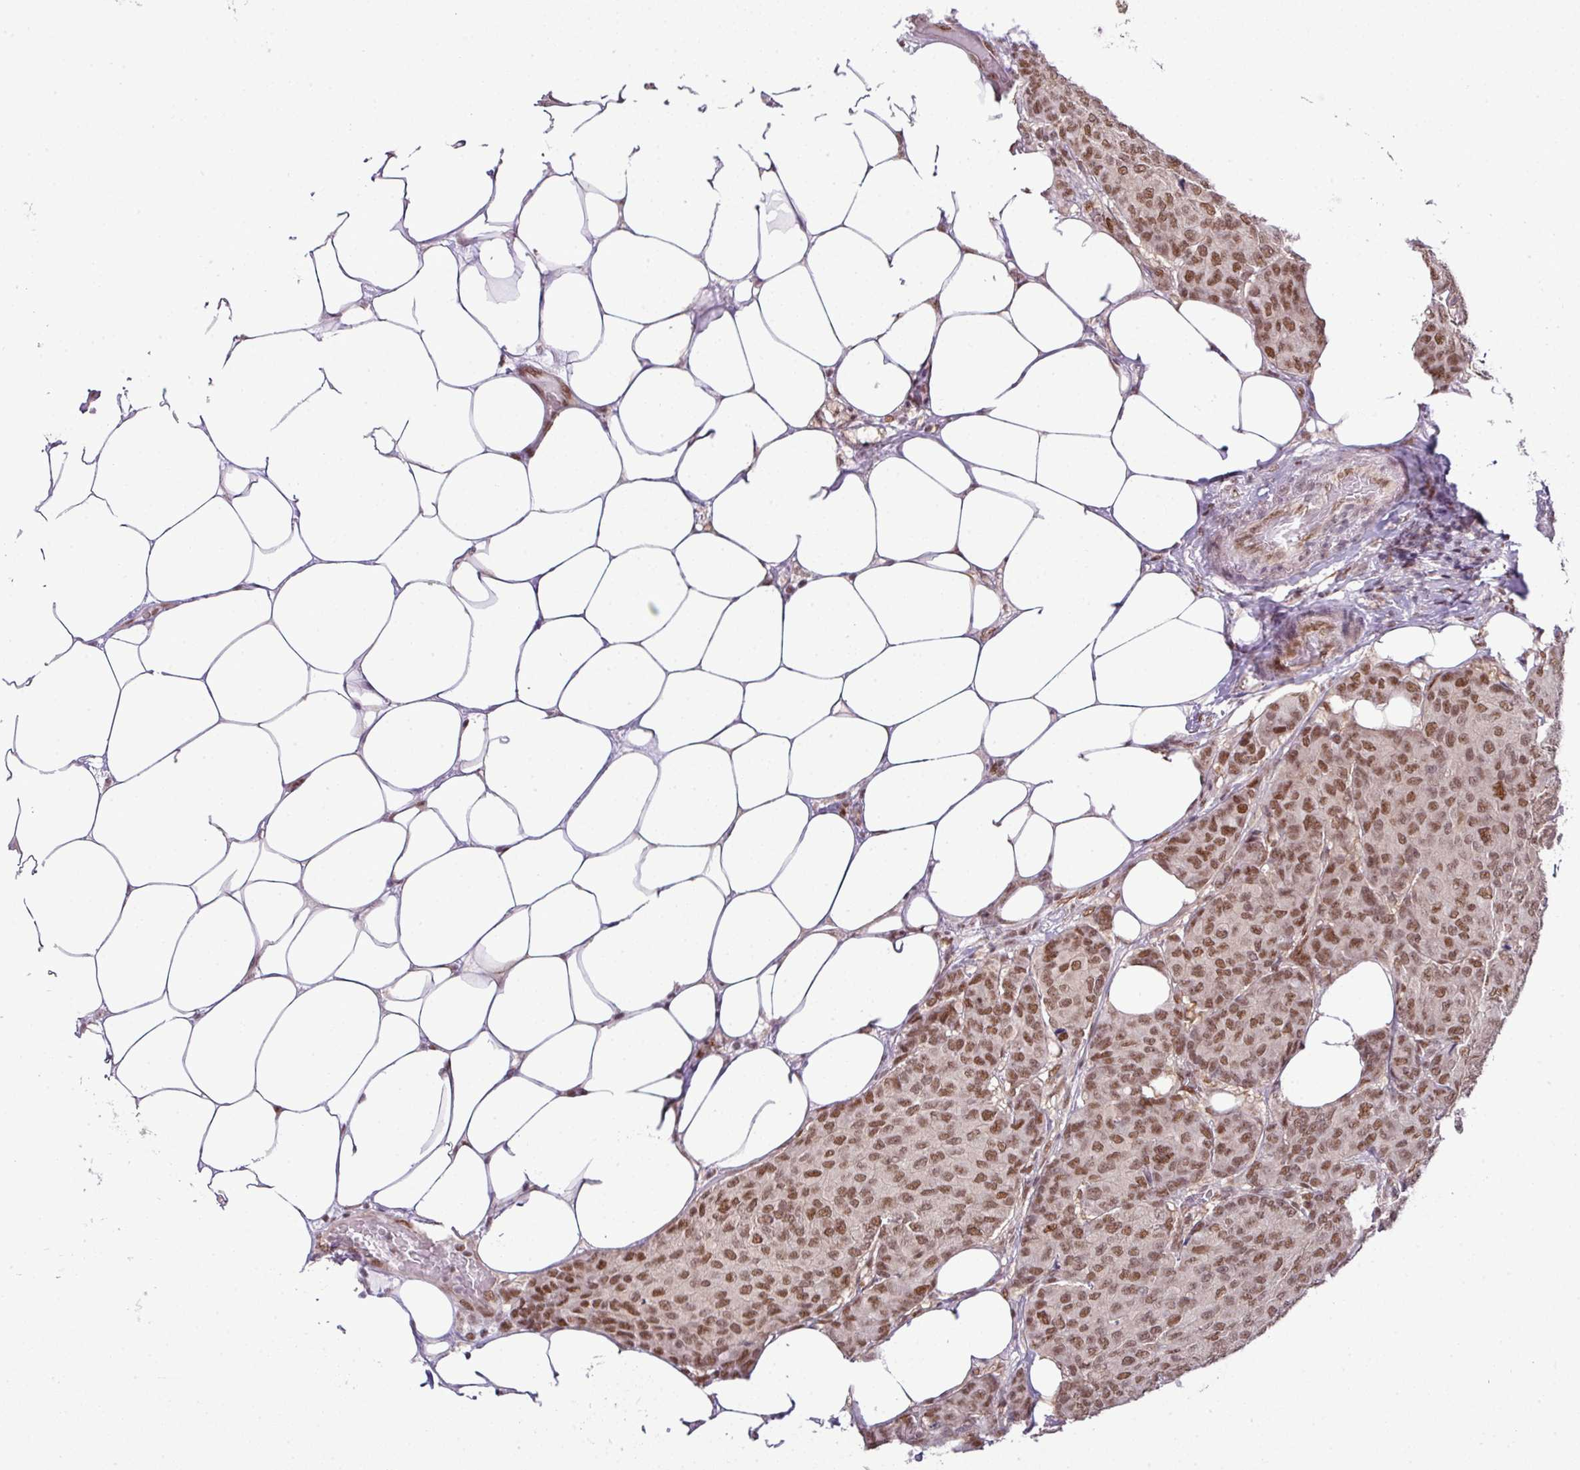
{"staining": {"intensity": "moderate", "quantity": ">75%", "location": "nuclear"}, "tissue": "breast cancer", "cell_type": "Tumor cells", "image_type": "cancer", "snomed": [{"axis": "morphology", "description": "Duct carcinoma"}, {"axis": "topography", "description": "Breast"}], "caption": "Immunohistochemistry (IHC) (DAB) staining of human breast cancer reveals moderate nuclear protein staining in approximately >75% of tumor cells.", "gene": "PGAP4", "patient": {"sex": "female", "age": 75}}